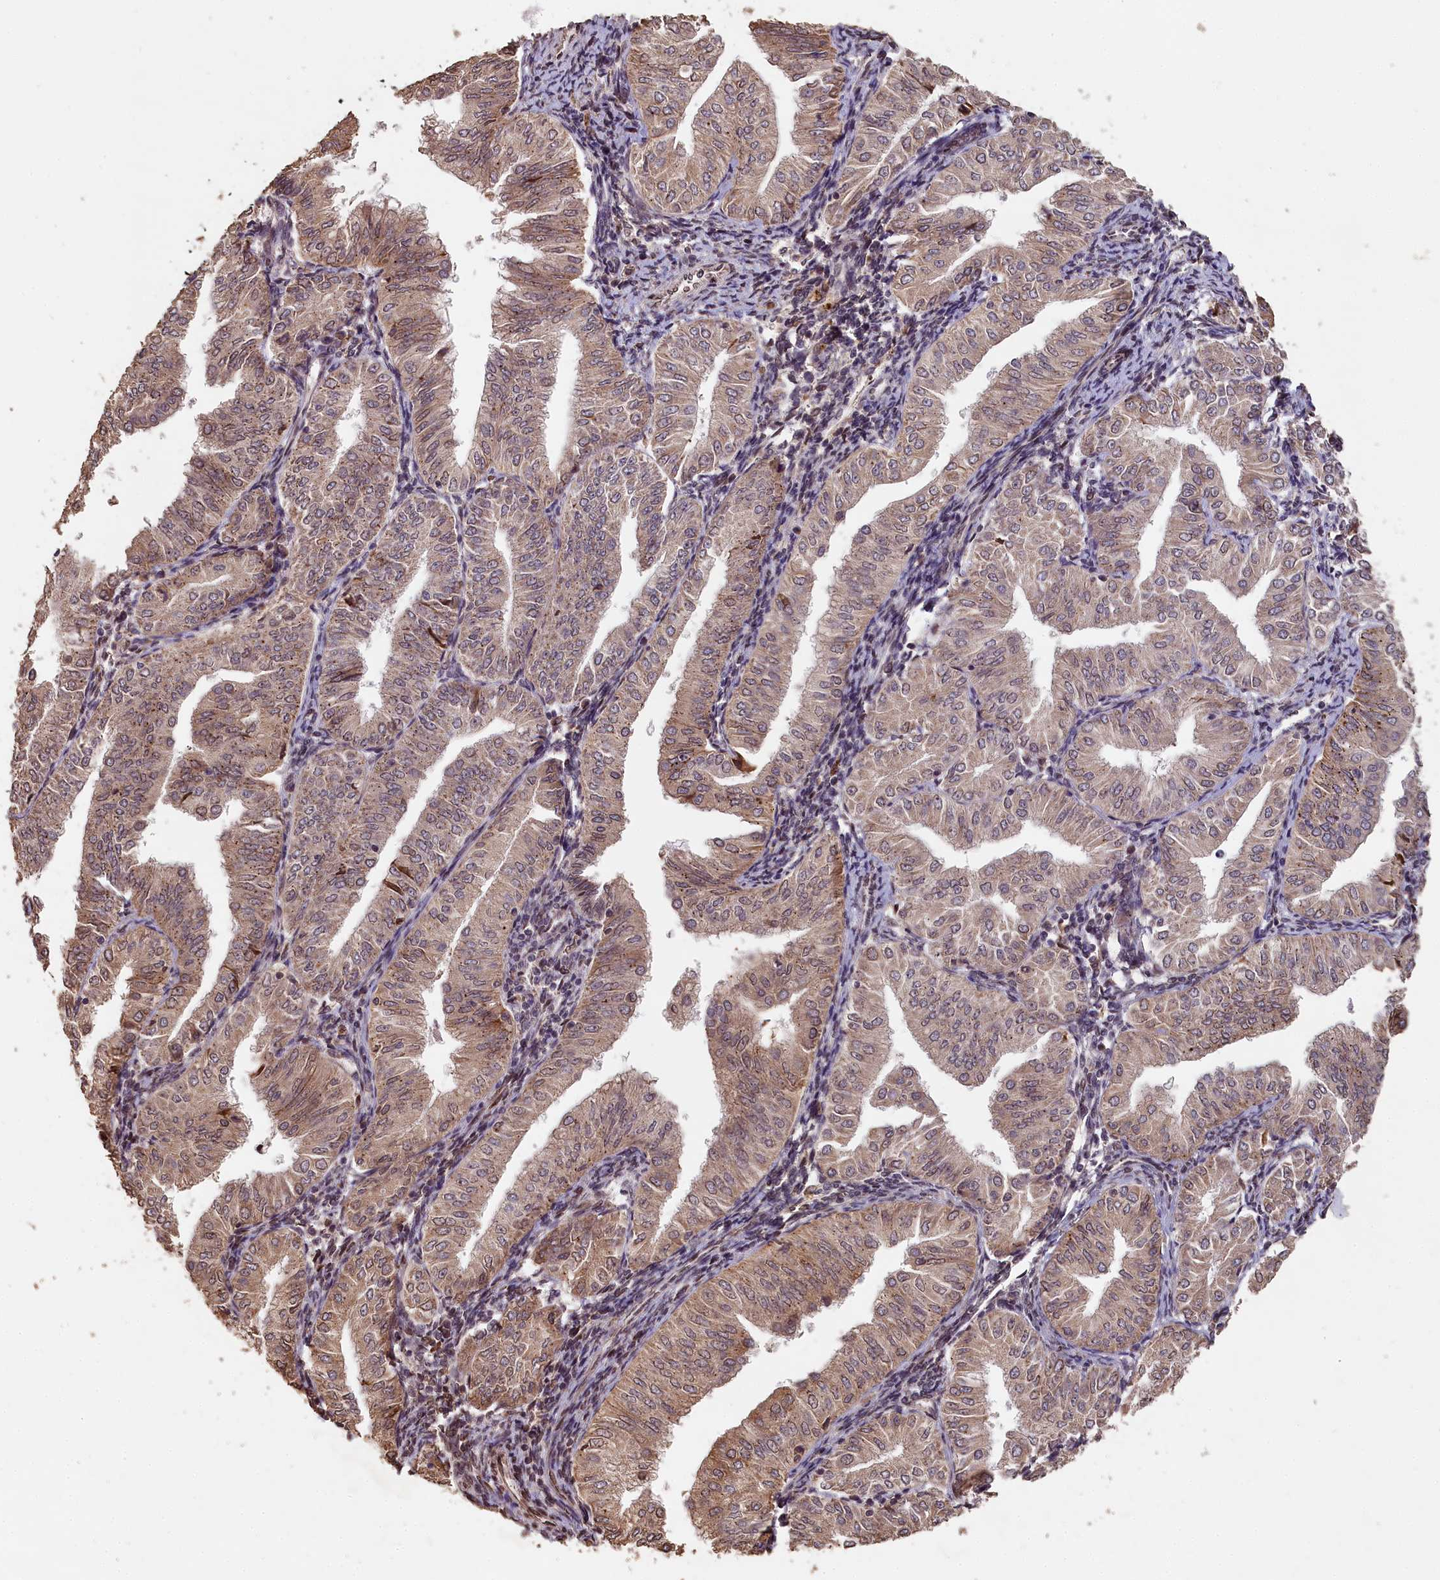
{"staining": {"intensity": "moderate", "quantity": ">75%", "location": "cytoplasmic/membranous,nuclear"}, "tissue": "endometrial cancer", "cell_type": "Tumor cells", "image_type": "cancer", "snomed": [{"axis": "morphology", "description": "Normal tissue, NOS"}, {"axis": "morphology", "description": "Adenocarcinoma, NOS"}, {"axis": "topography", "description": "Endometrium"}], "caption": "IHC of human endometrial adenocarcinoma exhibits medium levels of moderate cytoplasmic/membranous and nuclear positivity in about >75% of tumor cells.", "gene": "SLC38A7", "patient": {"sex": "female", "age": 53}}